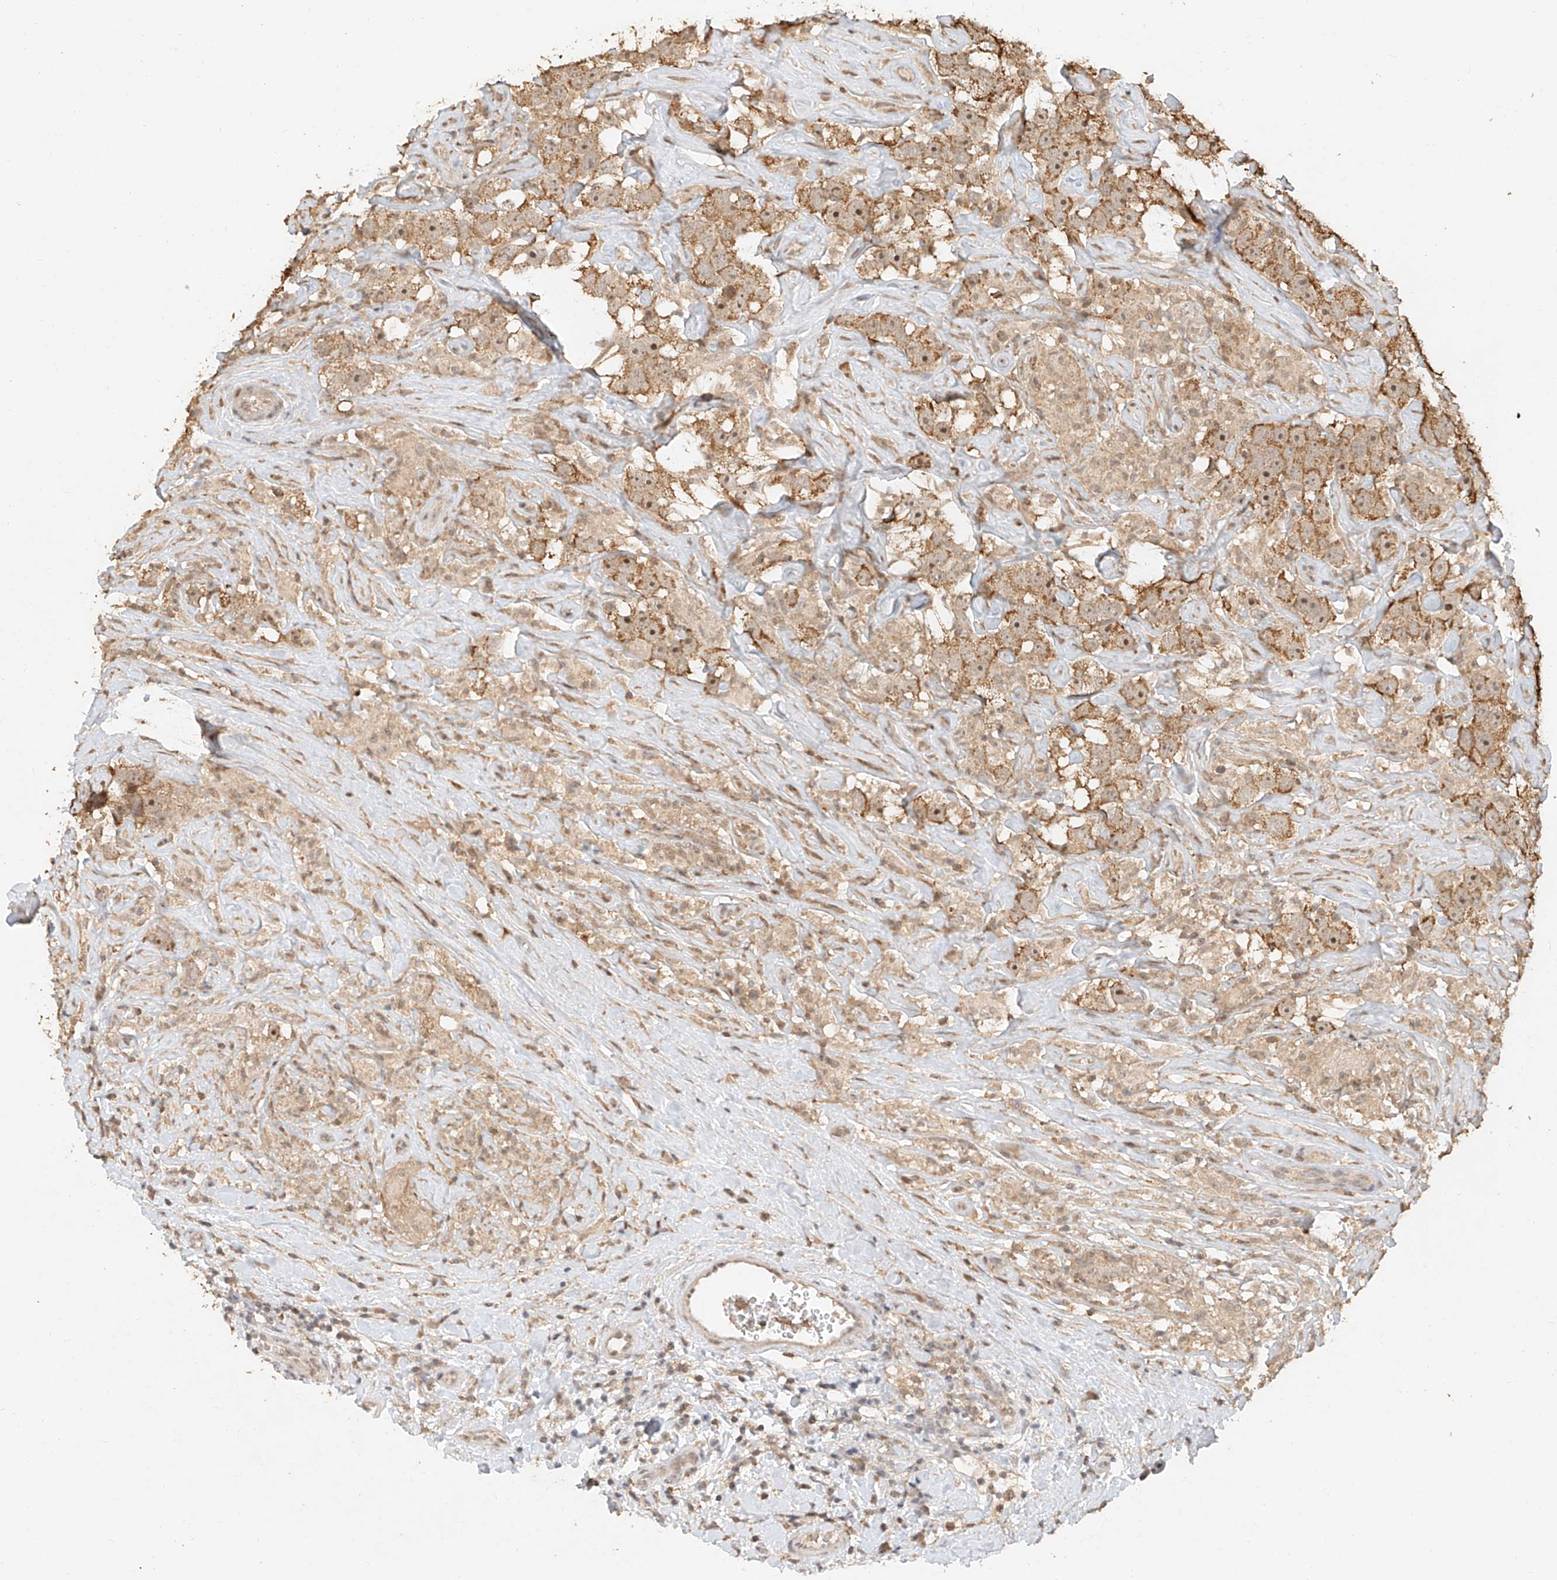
{"staining": {"intensity": "moderate", "quantity": ">75%", "location": "cytoplasmic/membranous,nuclear"}, "tissue": "testis cancer", "cell_type": "Tumor cells", "image_type": "cancer", "snomed": [{"axis": "morphology", "description": "Seminoma, NOS"}, {"axis": "topography", "description": "Testis"}], "caption": "DAB immunohistochemical staining of testis cancer (seminoma) displays moderate cytoplasmic/membranous and nuclear protein expression in about >75% of tumor cells. (DAB IHC, brown staining for protein, blue staining for nuclei).", "gene": "CXorf58", "patient": {"sex": "male", "age": 49}}